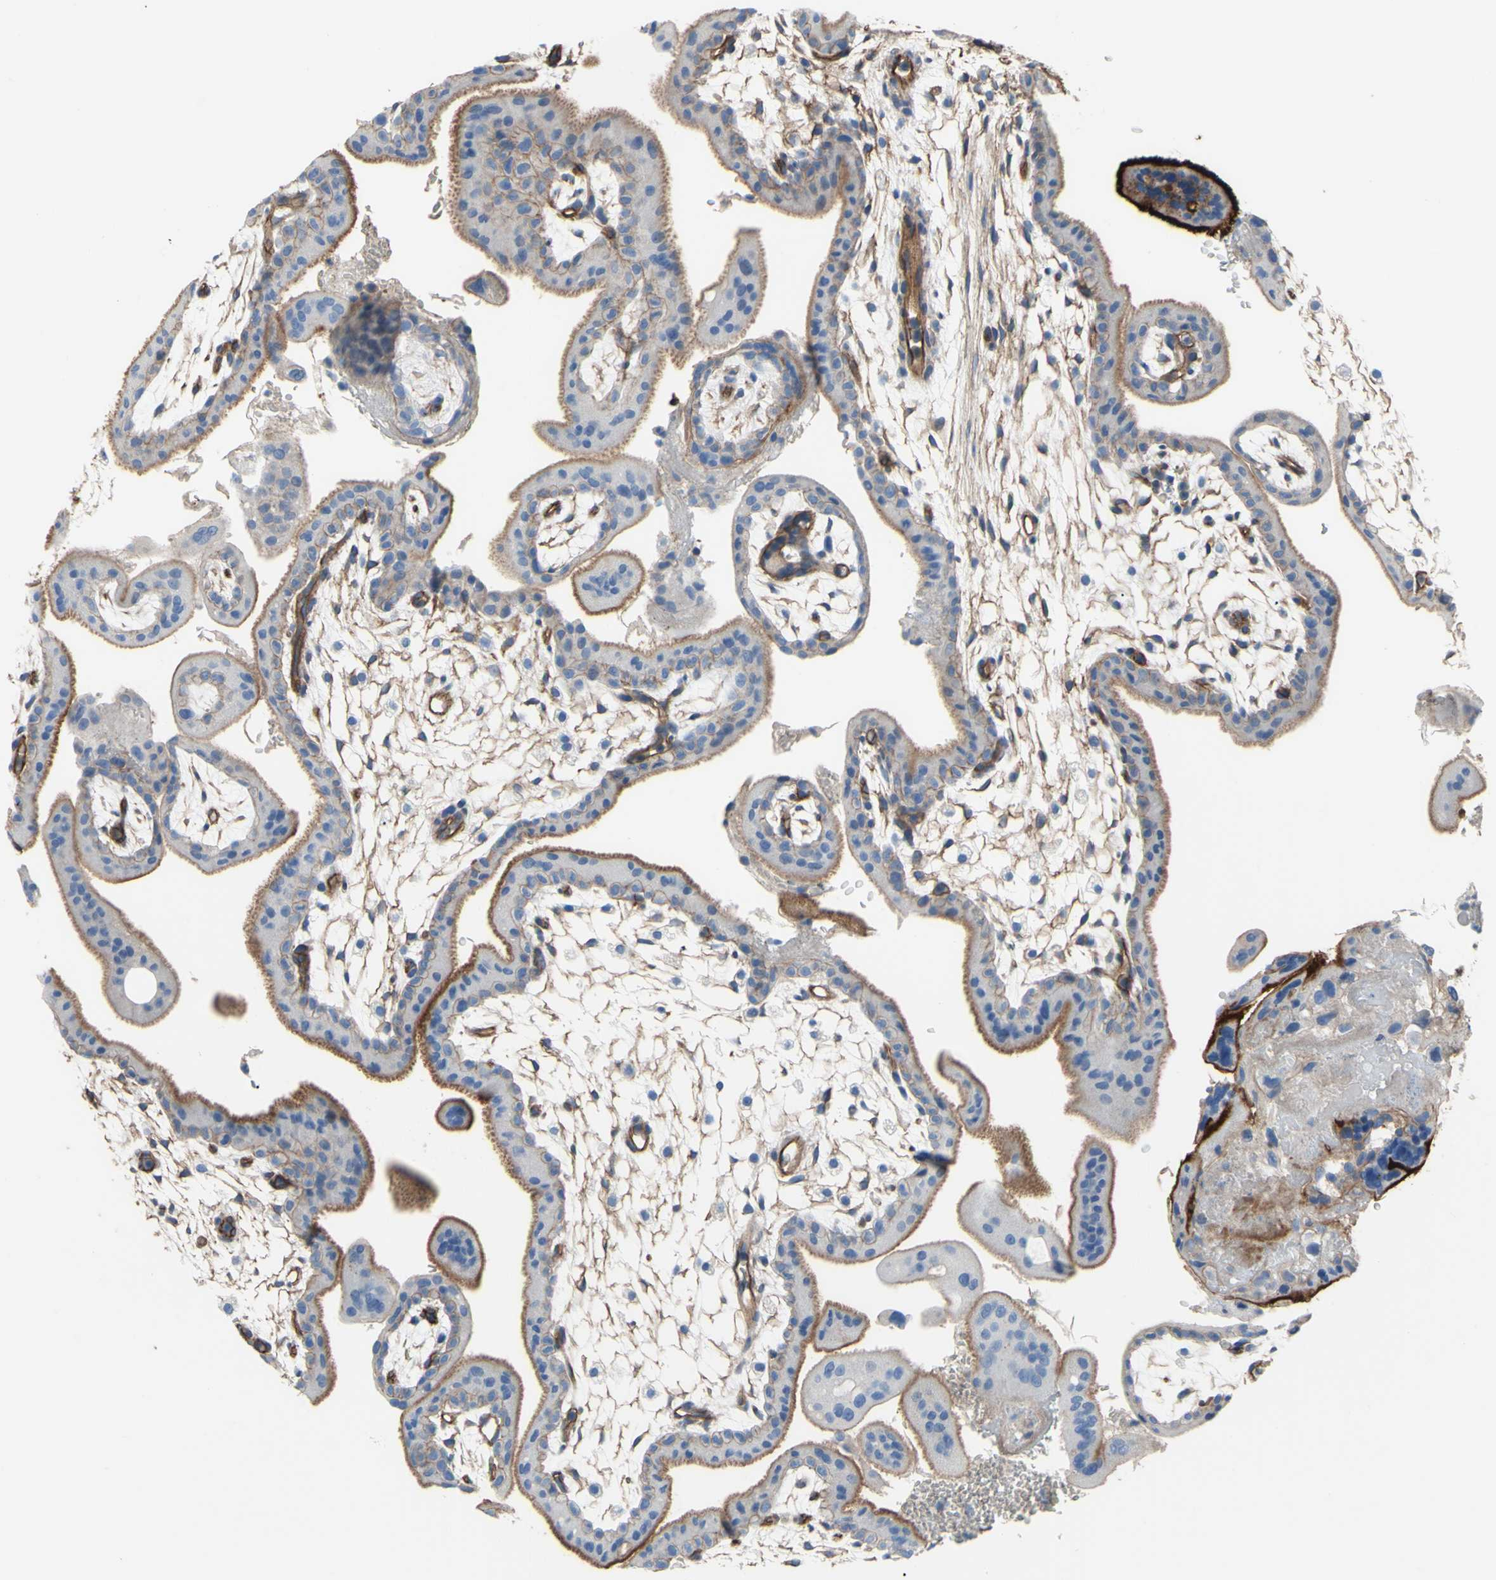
{"staining": {"intensity": "moderate", "quantity": ">75%", "location": "cytoplasmic/membranous"}, "tissue": "placenta", "cell_type": "Decidual cells", "image_type": "normal", "snomed": [{"axis": "morphology", "description": "Normal tissue, NOS"}, {"axis": "topography", "description": "Placenta"}], "caption": "Decidual cells exhibit medium levels of moderate cytoplasmic/membranous expression in approximately >75% of cells in normal placenta.", "gene": "TPBG", "patient": {"sex": "female", "age": 35}}